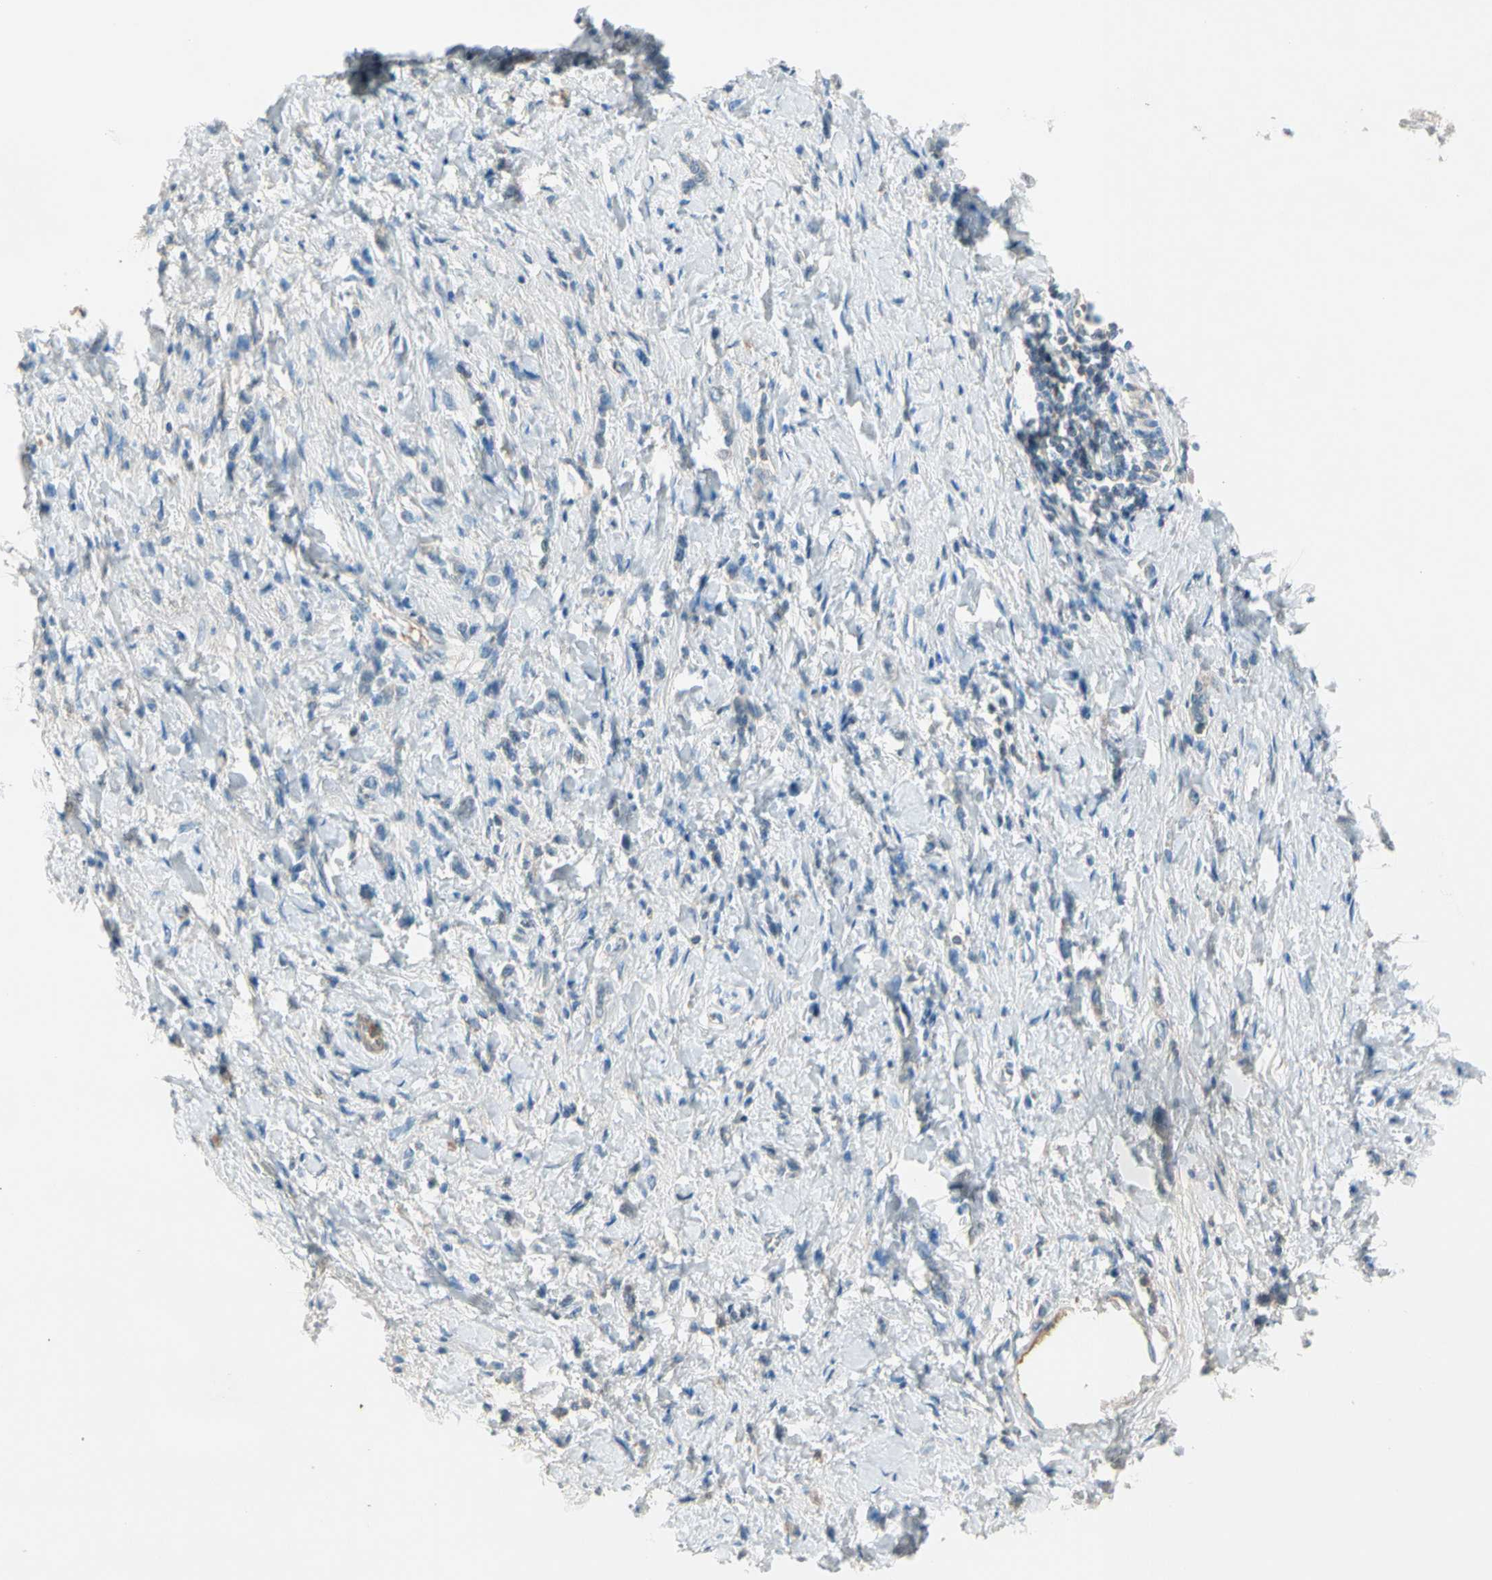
{"staining": {"intensity": "negative", "quantity": "none", "location": "none"}, "tissue": "stomach cancer", "cell_type": "Tumor cells", "image_type": "cancer", "snomed": [{"axis": "morphology", "description": "Normal tissue, NOS"}, {"axis": "morphology", "description": "Adenocarcinoma, NOS"}, {"axis": "topography", "description": "Stomach, upper"}, {"axis": "topography", "description": "Stomach"}], "caption": "The immunohistochemistry photomicrograph has no significant positivity in tumor cells of stomach adenocarcinoma tissue.", "gene": "SERPIND1", "patient": {"sex": "female", "age": 65}}